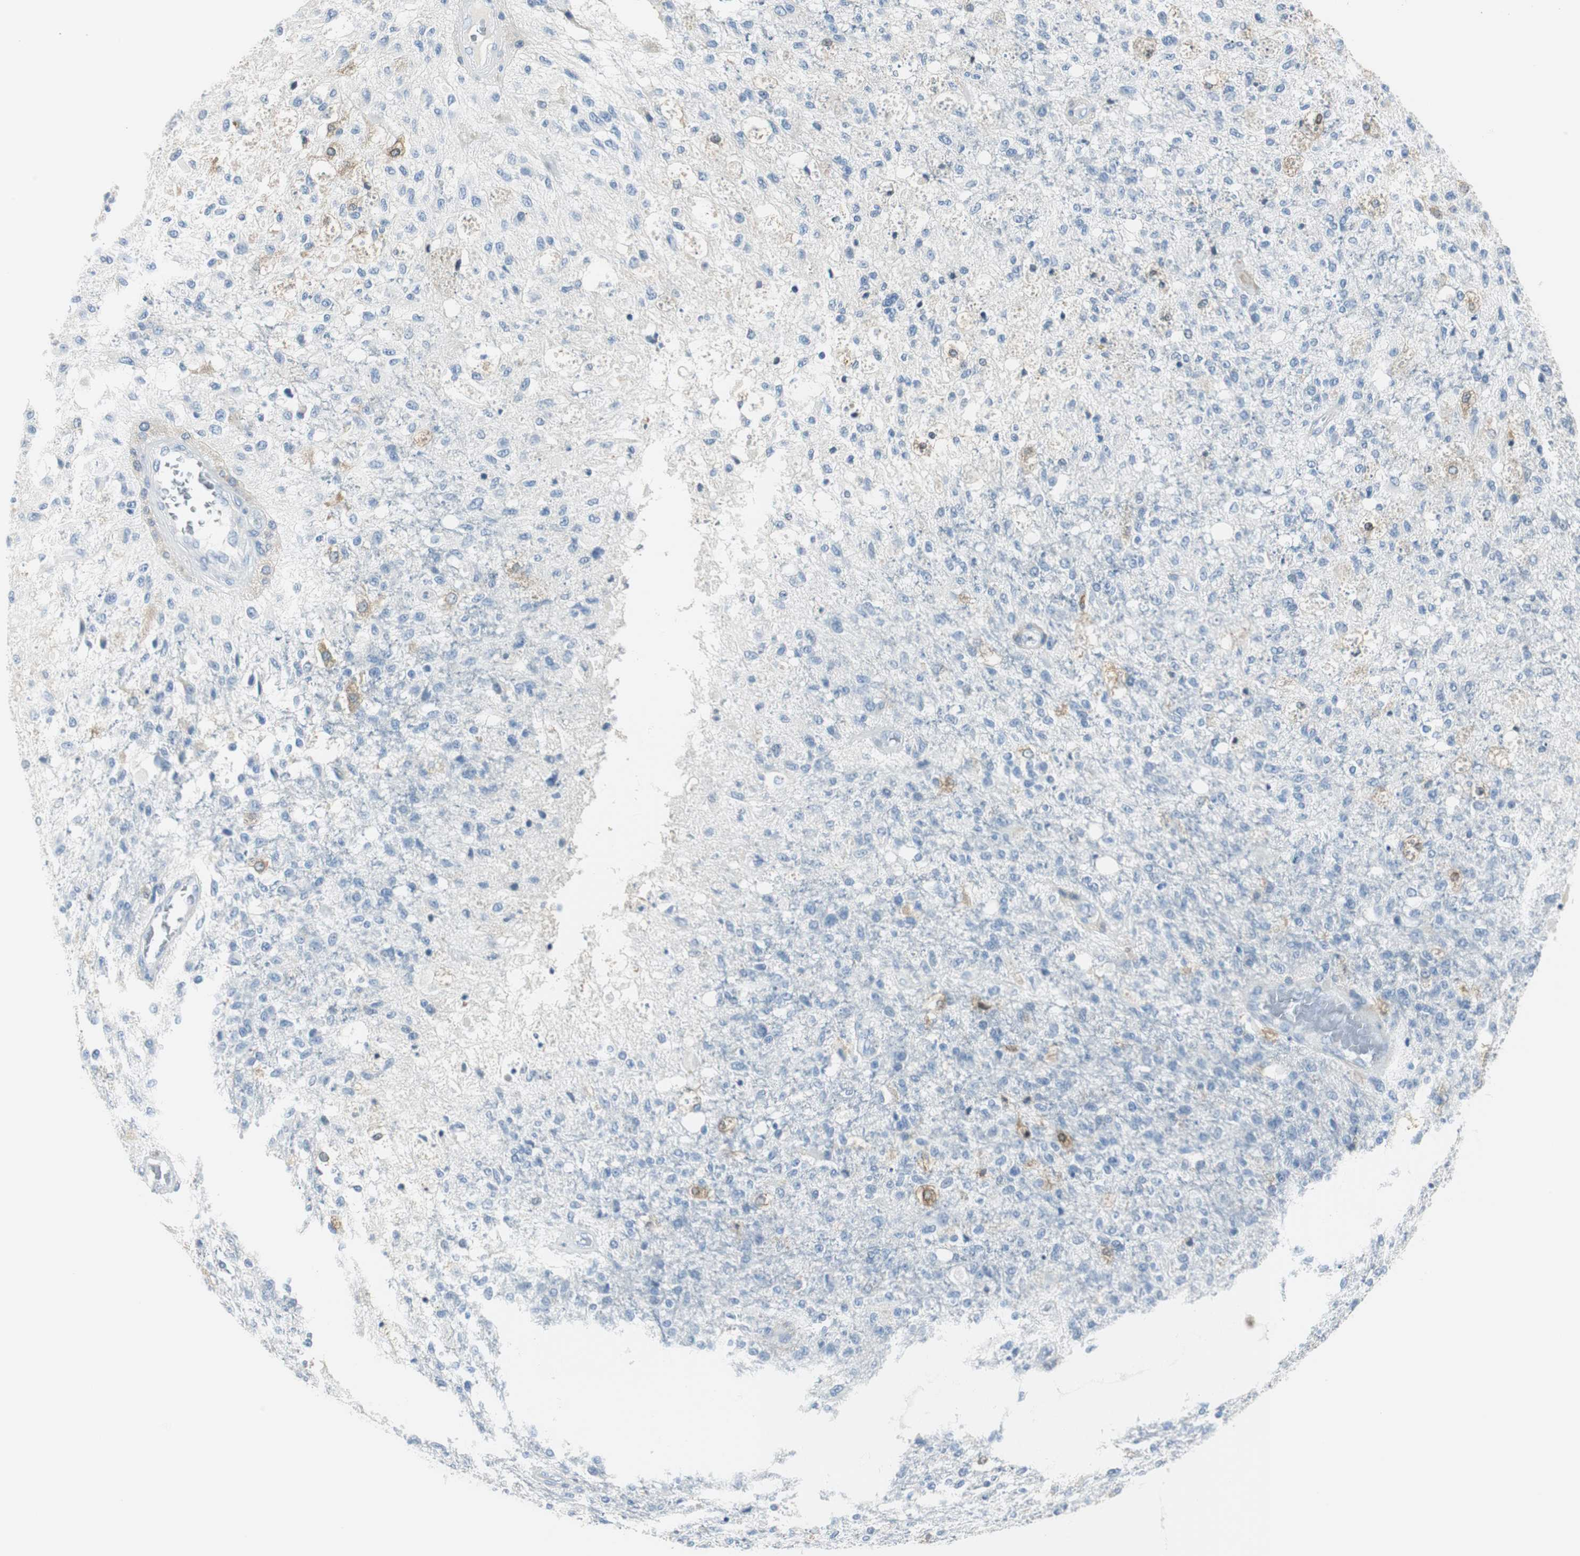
{"staining": {"intensity": "negative", "quantity": "none", "location": "none"}, "tissue": "glioma", "cell_type": "Tumor cells", "image_type": "cancer", "snomed": [{"axis": "morphology", "description": "Normal tissue, NOS"}, {"axis": "morphology", "description": "Glioma, malignant, High grade"}, {"axis": "topography", "description": "Cerebral cortex"}], "caption": "This is a image of IHC staining of glioma, which shows no expression in tumor cells.", "gene": "FBP1", "patient": {"sex": "male", "age": 77}}